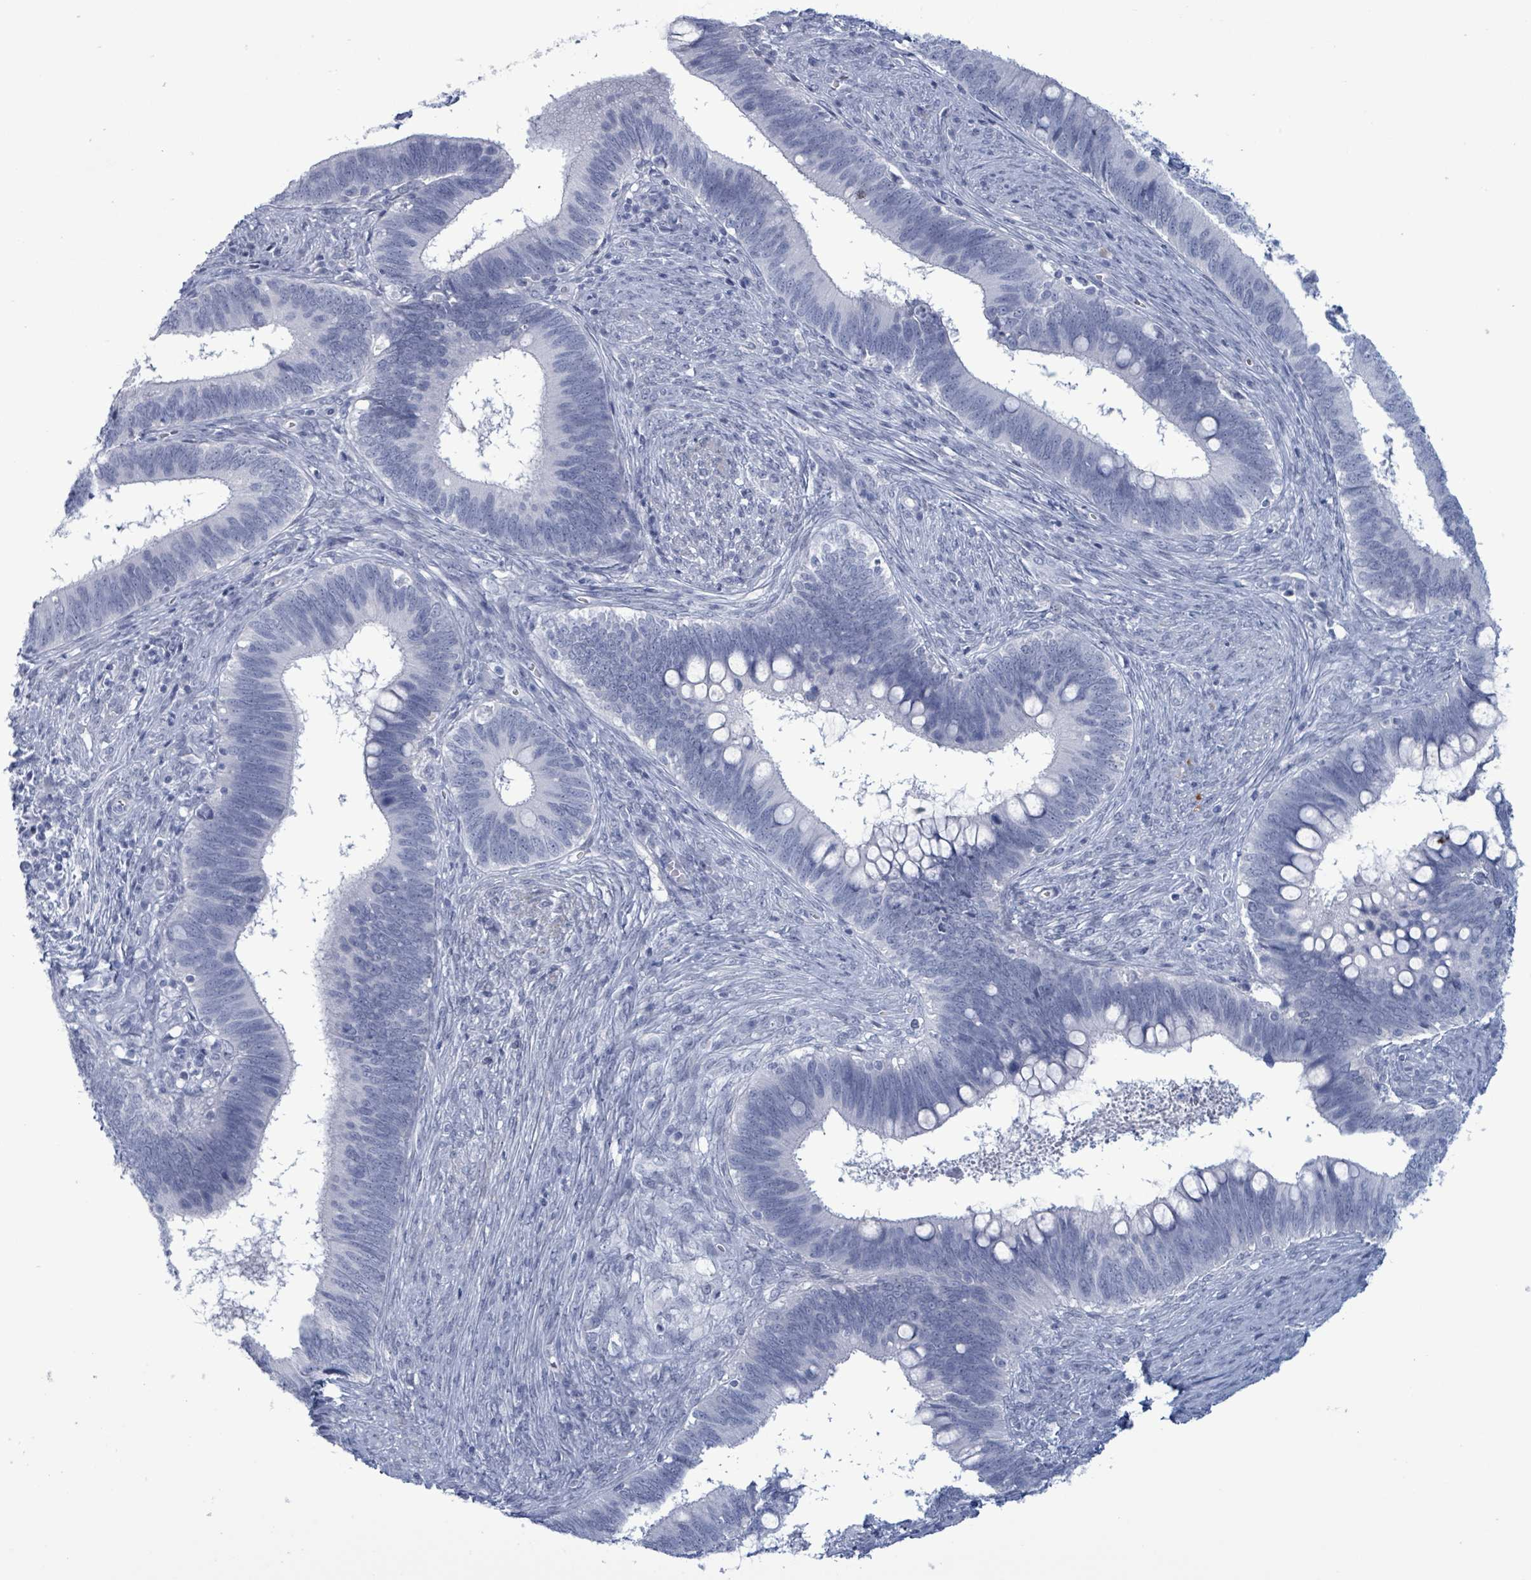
{"staining": {"intensity": "negative", "quantity": "none", "location": "none"}, "tissue": "cervical cancer", "cell_type": "Tumor cells", "image_type": "cancer", "snomed": [{"axis": "morphology", "description": "Adenocarcinoma, NOS"}, {"axis": "topography", "description": "Cervix"}], "caption": "Tumor cells are negative for protein expression in human cervical adenocarcinoma.", "gene": "ZNF771", "patient": {"sex": "female", "age": 42}}